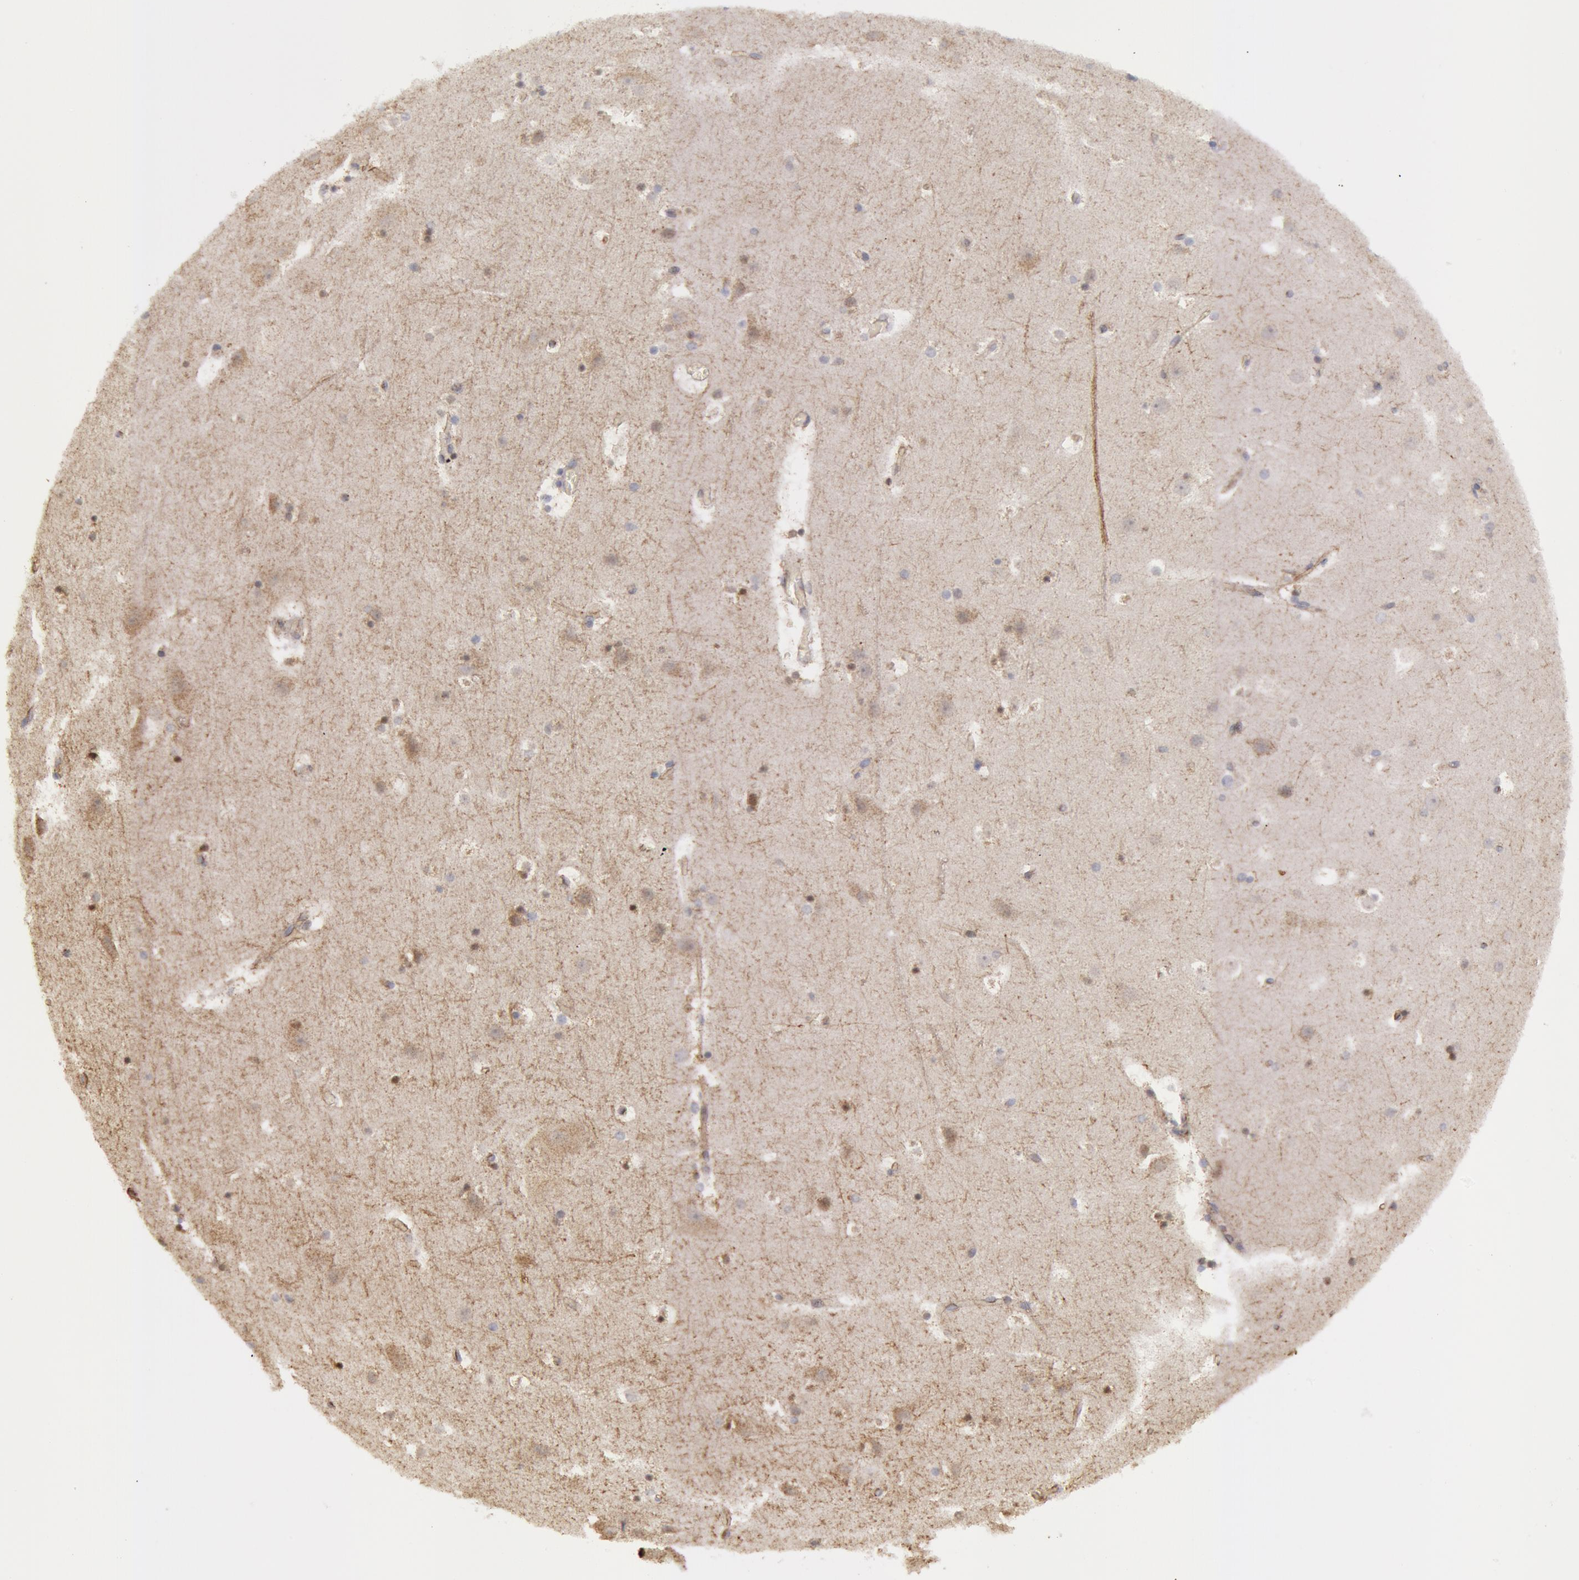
{"staining": {"intensity": "weak", "quantity": ">75%", "location": "cytoplasmic/membranous"}, "tissue": "cerebral cortex", "cell_type": "Endothelial cells", "image_type": "normal", "snomed": [{"axis": "morphology", "description": "Normal tissue, NOS"}, {"axis": "topography", "description": "Cerebral cortex"}], "caption": "Human cerebral cortex stained for a protein (brown) demonstrates weak cytoplasmic/membranous positive positivity in approximately >75% of endothelial cells.", "gene": "ERBB2", "patient": {"sex": "male", "age": 45}}